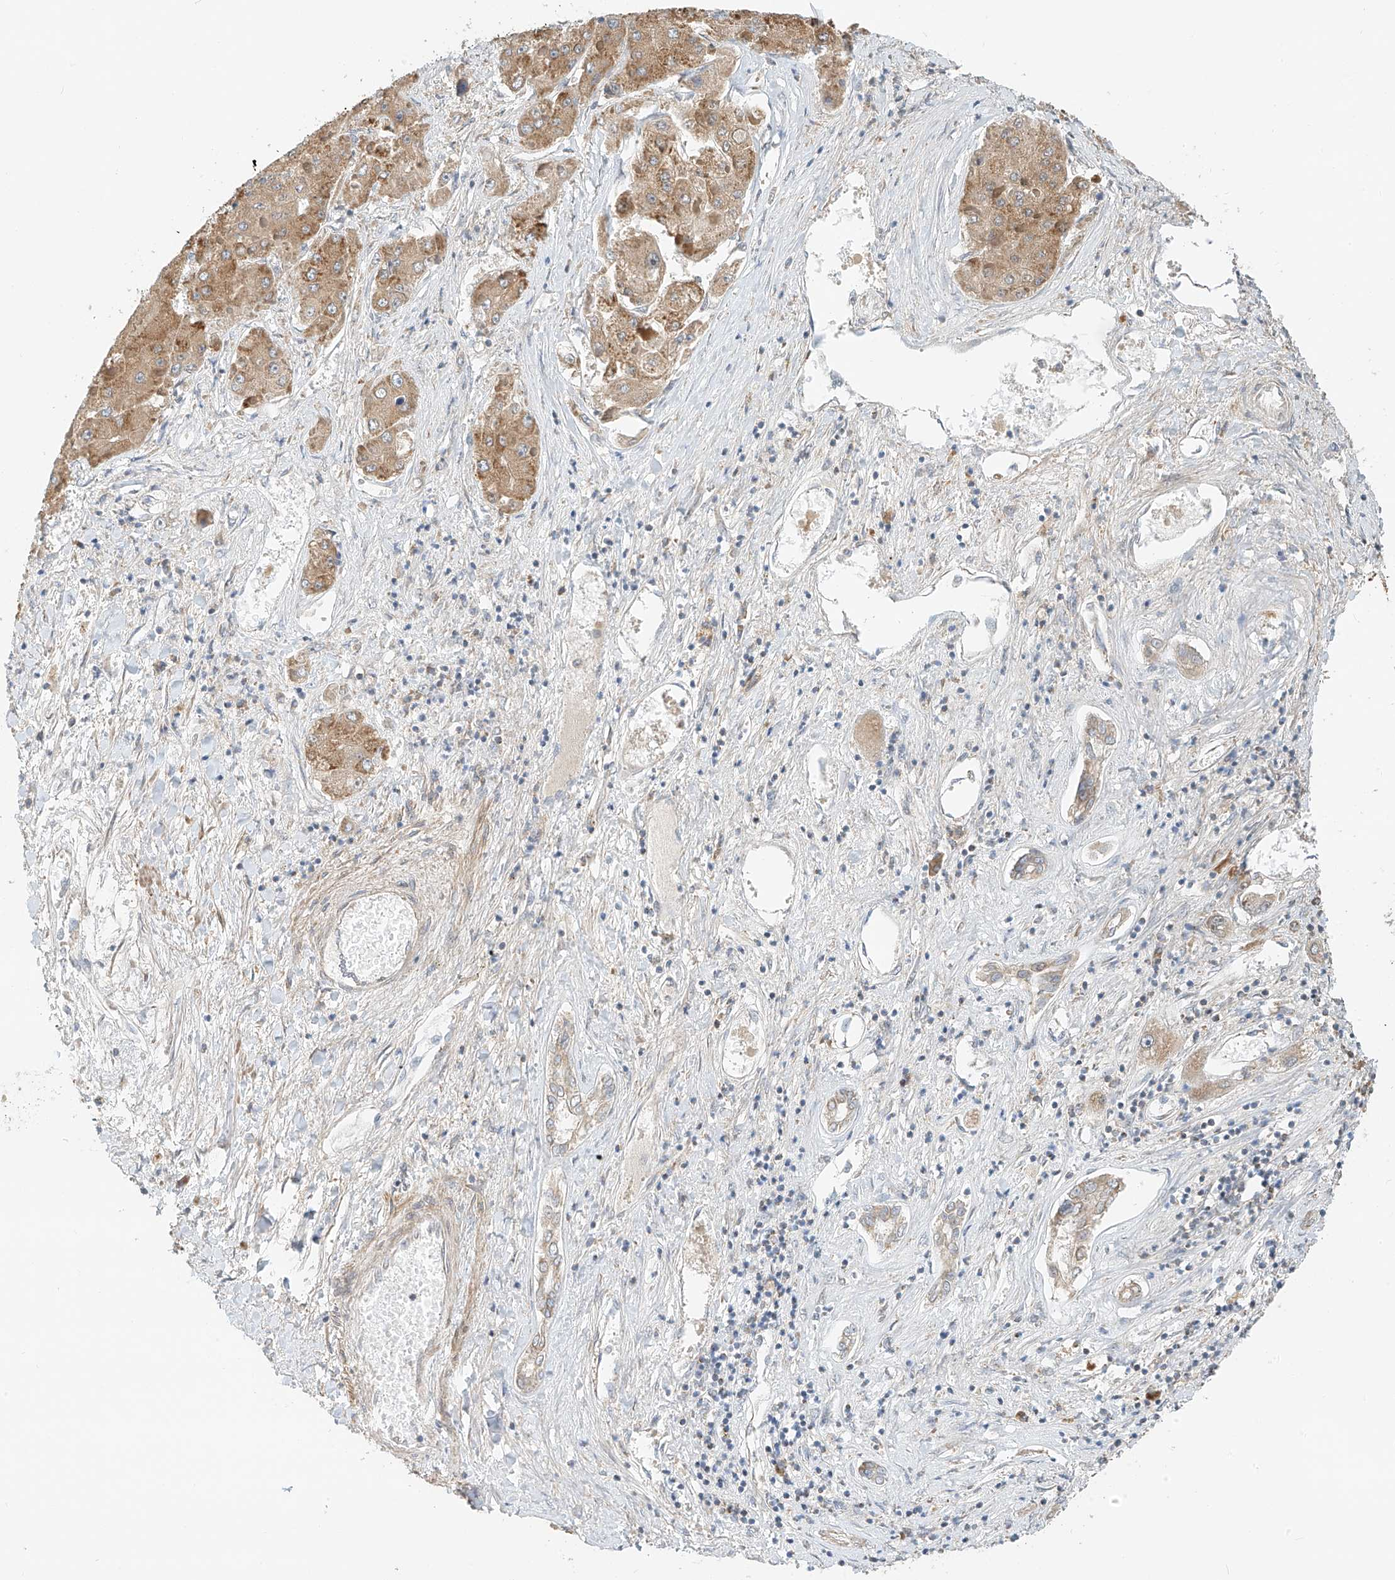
{"staining": {"intensity": "moderate", "quantity": ">75%", "location": "cytoplasmic/membranous"}, "tissue": "liver cancer", "cell_type": "Tumor cells", "image_type": "cancer", "snomed": [{"axis": "morphology", "description": "Carcinoma, Hepatocellular, NOS"}, {"axis": "topography", "description": "Liver"}], "caption": "Tumor cells exhibit medium levels of moderate cytoplasmic/membranous positivity in about >75% of cells in liver cancer.", "gene": "PPA2", "patient": {"sex": "female", "age": 73}}